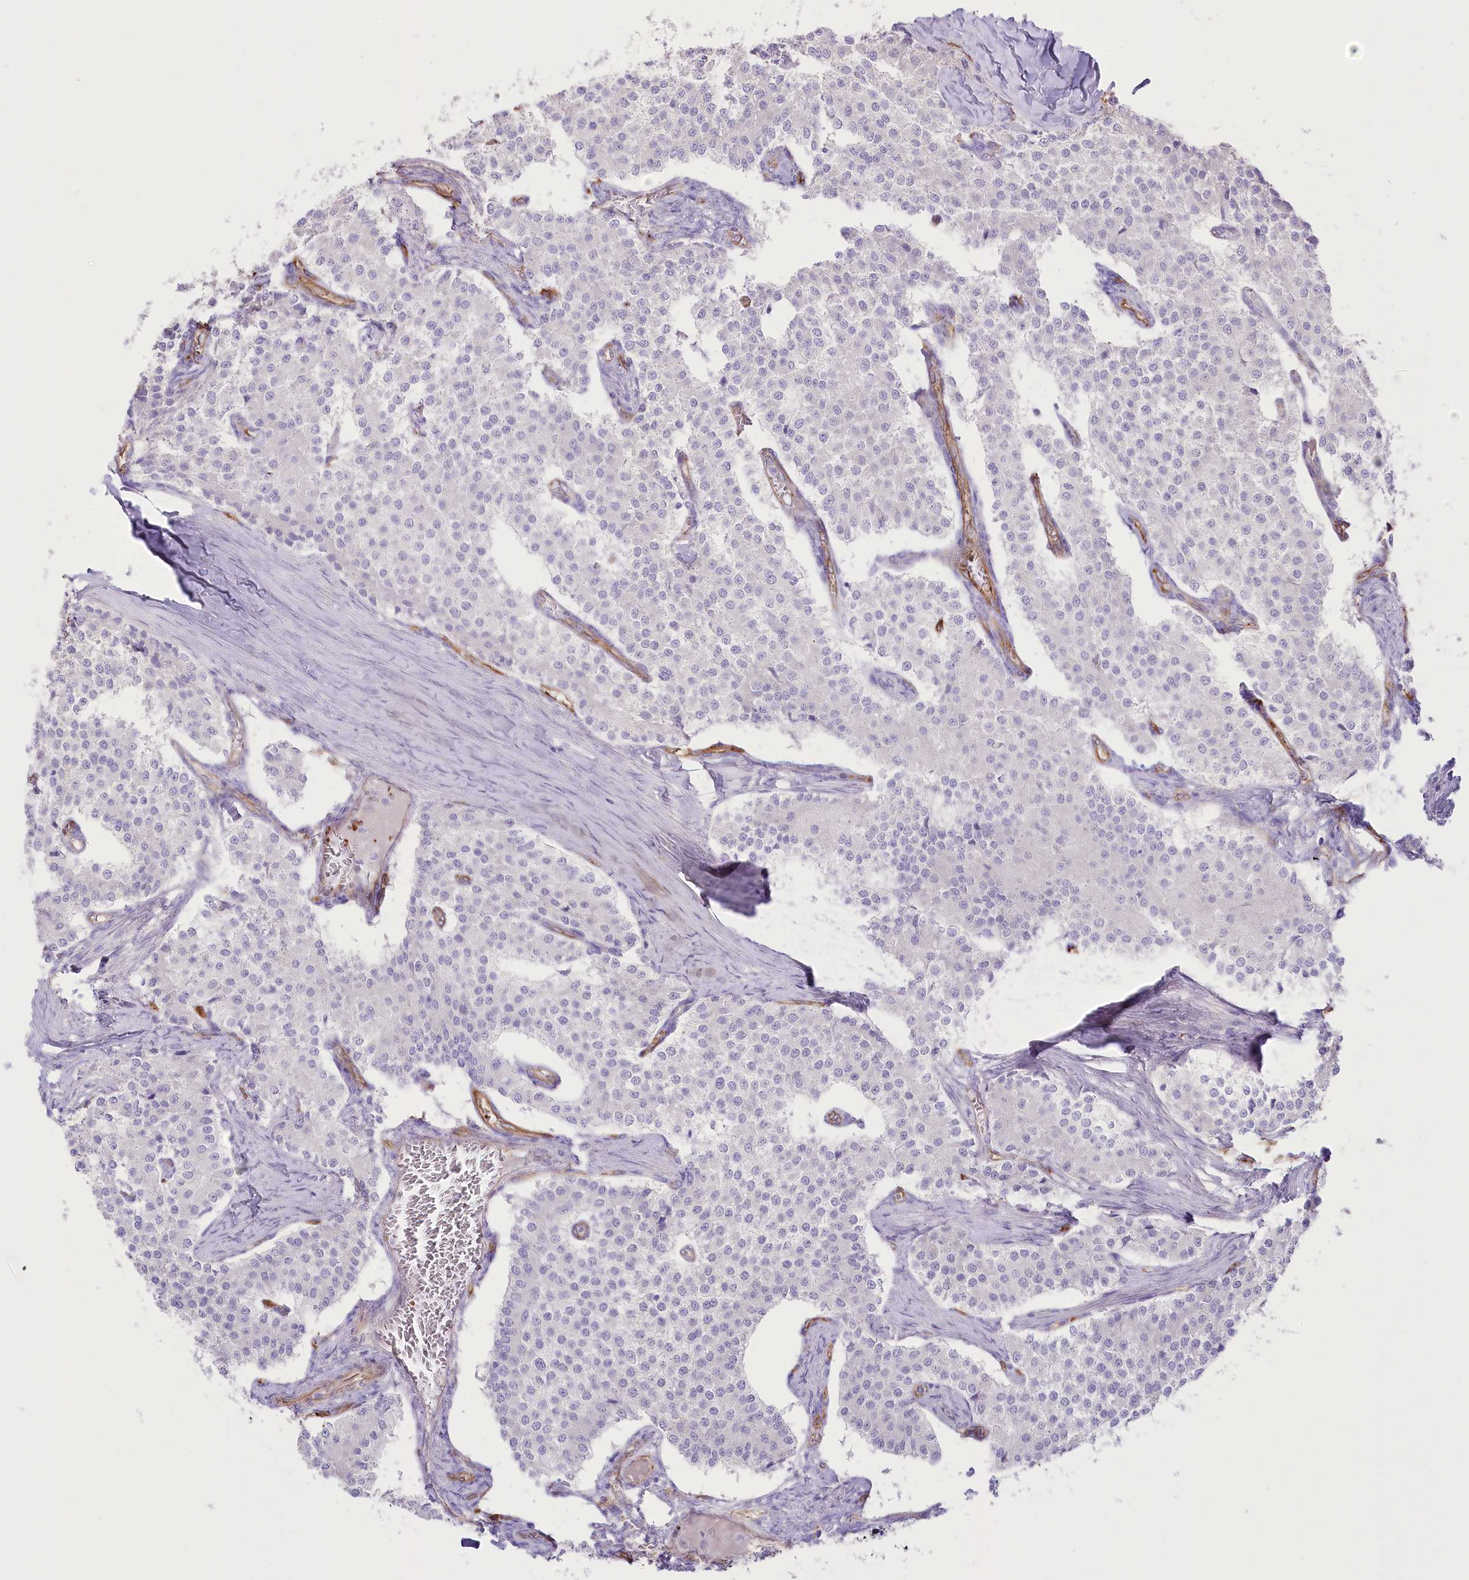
{"staining": {"intensity": "negative", "quantity": "none", "location": "none"}, "tissue": "carcinoid", "cell_type": "Tumor cells", "image_type": "cancer", "snomed": [{"axis": "morphology", "description": "Carcinoid, malignant, NOS"}, {"axis": "topography", "description": "Colon"}], "caption": "DAB immunohistochemical staining of human carcinoid shows no significant positivity in tumor cells. The staining was performed using DAB to visualize the protein expression in brown, while the nuclei were stained in blue with hematoxylin (Magnification: 20x).", "gene": "SLC39A10", "patient": {"sex": "female", "age": 52}}